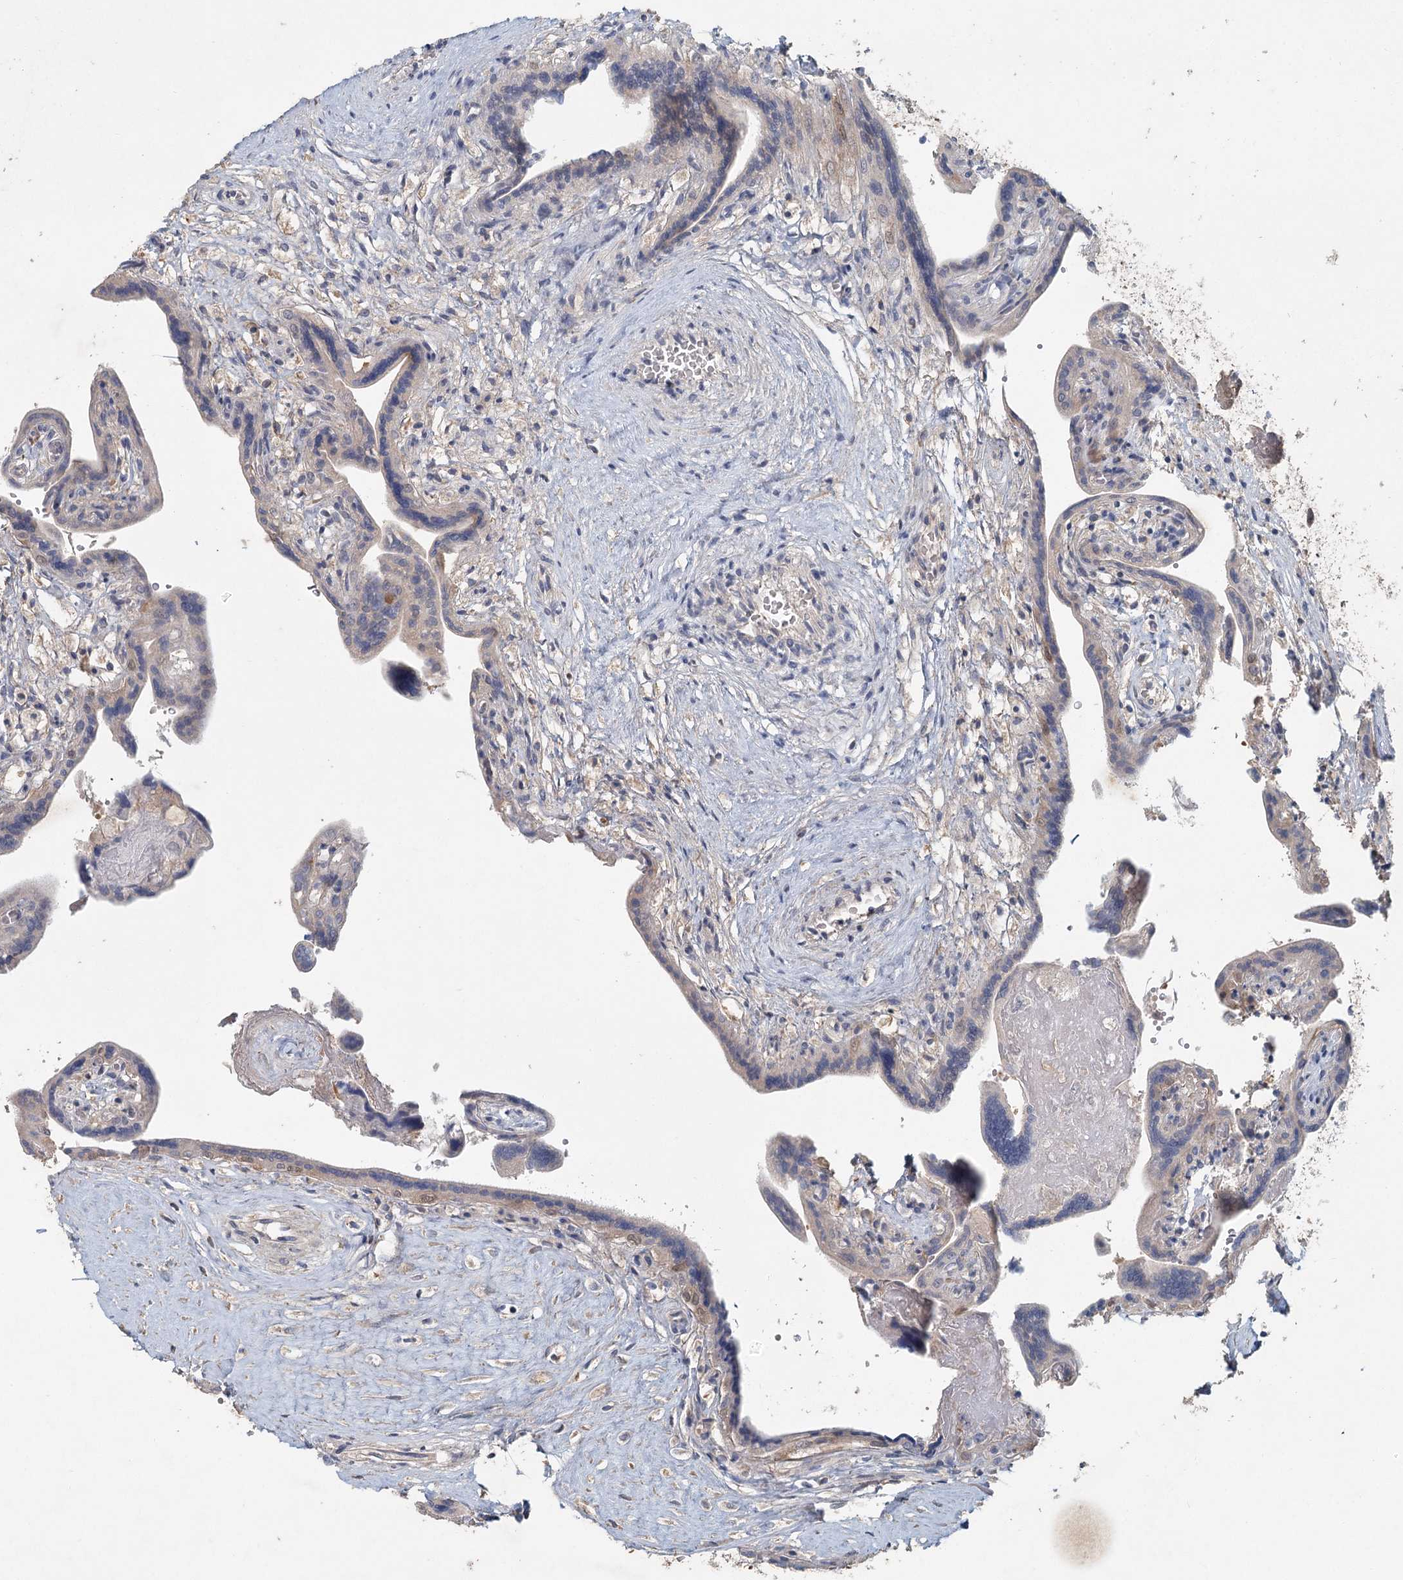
{"staining": {"intensity": "moderate", "quantity": "25%-75%", "location": "cytoplasmic/membranous,nuclear"}, "tissue": "placenta", "cell_type": "Trophoblastic cells", "image_type": "normal", "snomed": [{"axis": "morphology", "description": "Normal tissue, NOS"}, {"axis": "topography", "description": "Placenta"}], "caption": "Immunohistochemistry (IHC) histopathology image of unremarkable placenta stained for a protein (brown), which exhibits medium levels of moderate cytoplasmic/membranous,nuclear positivity in approximately 25%-75% of trophoblastic cells.", "gene": "ADK", "patient": {"sex": "female", "age": 37}}